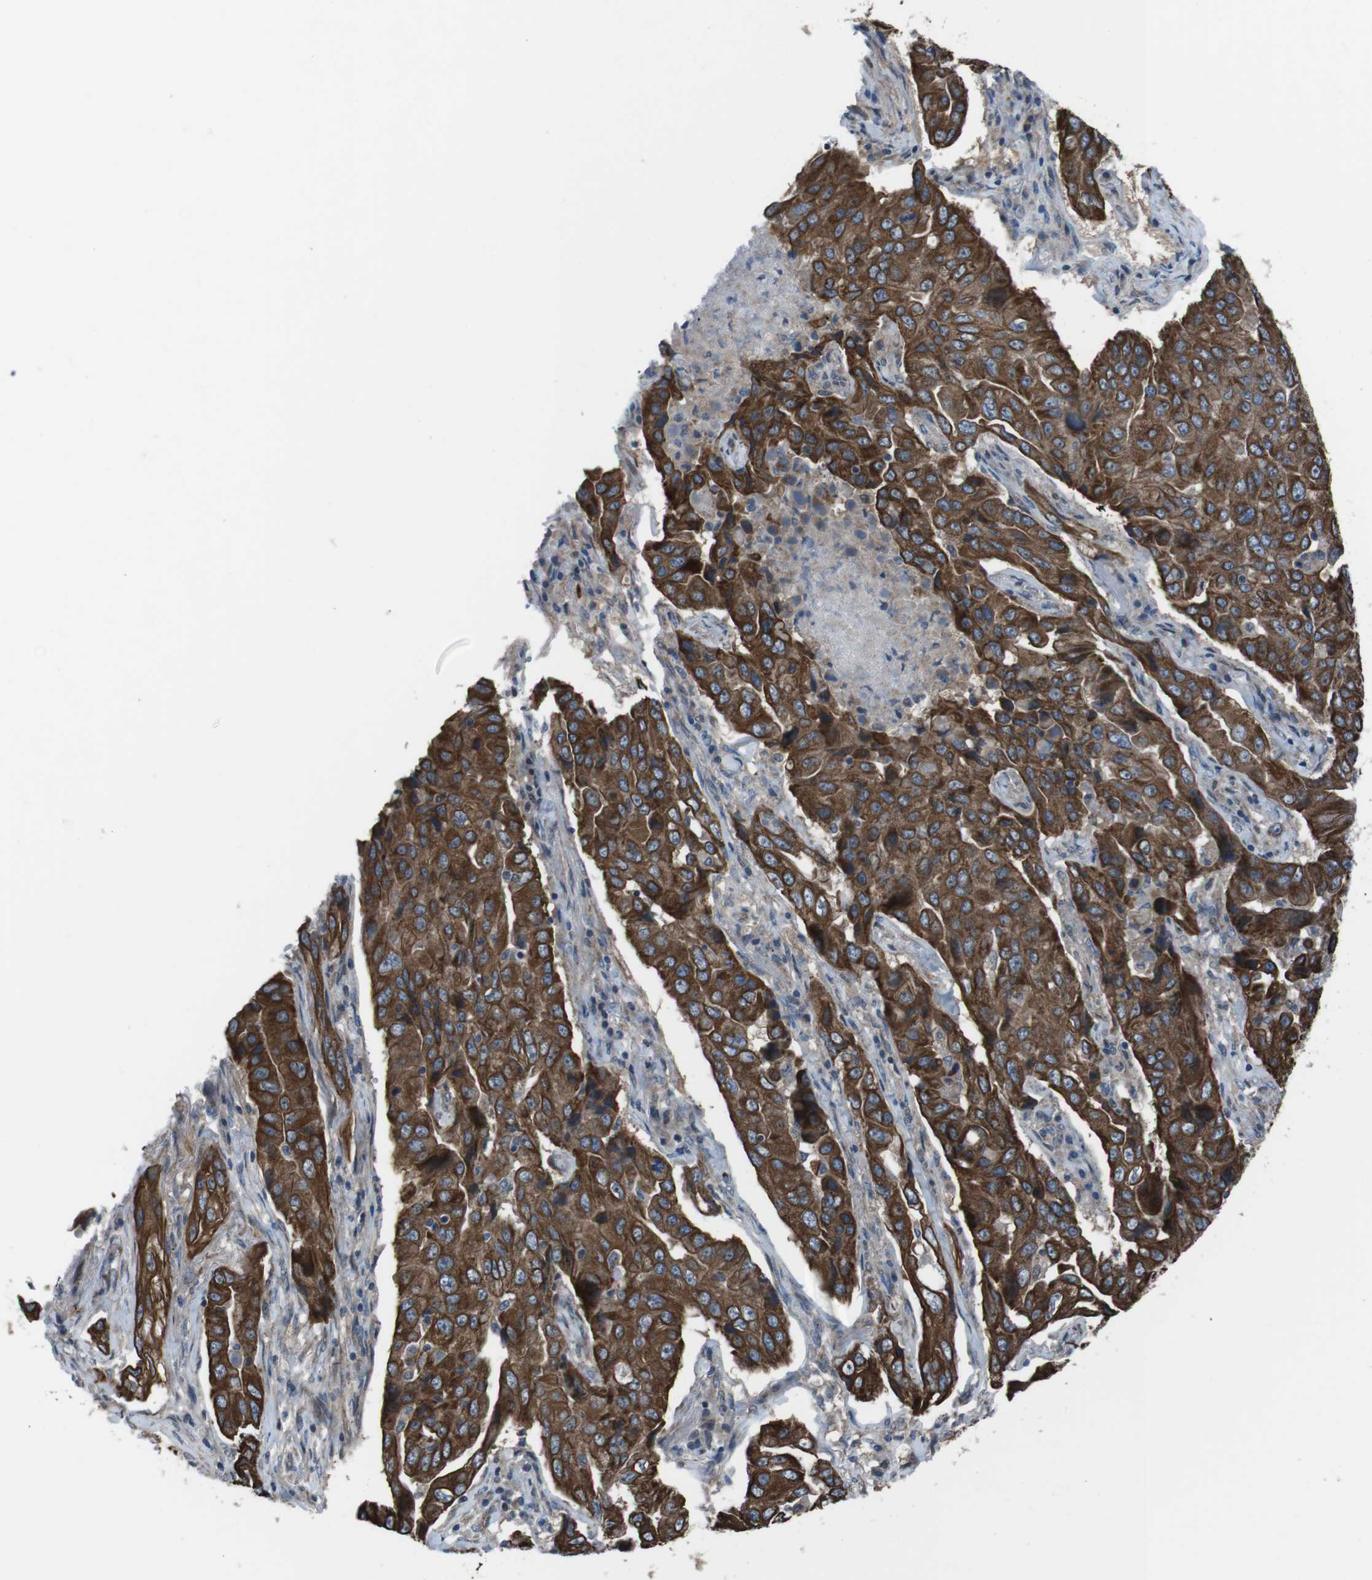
{"staining": {"intensity": "strong", "quantity": ">75%", "location": "cytoplasmic/membranous"}, "tissue": "lung cancer", "cell_type": "Tumor cells", "image_type": "cancer", "snomed": [{"axis": "morphology", "description": "Adenocarcinoma, NOS"}, {"axis": "topography", "description": "Lung"}], "caption": "The photomicrograph shows immunohistochemical staining of lung cancer (adenocarcinoma). There is strong cytoplasmic/membranous staining is appreciated in about >75% of tumor cells. (DAB IHC with brightfield microscopy, high magnification).", "gene": "FAM174B", "patient": {"sex": "female", "age": 65}}